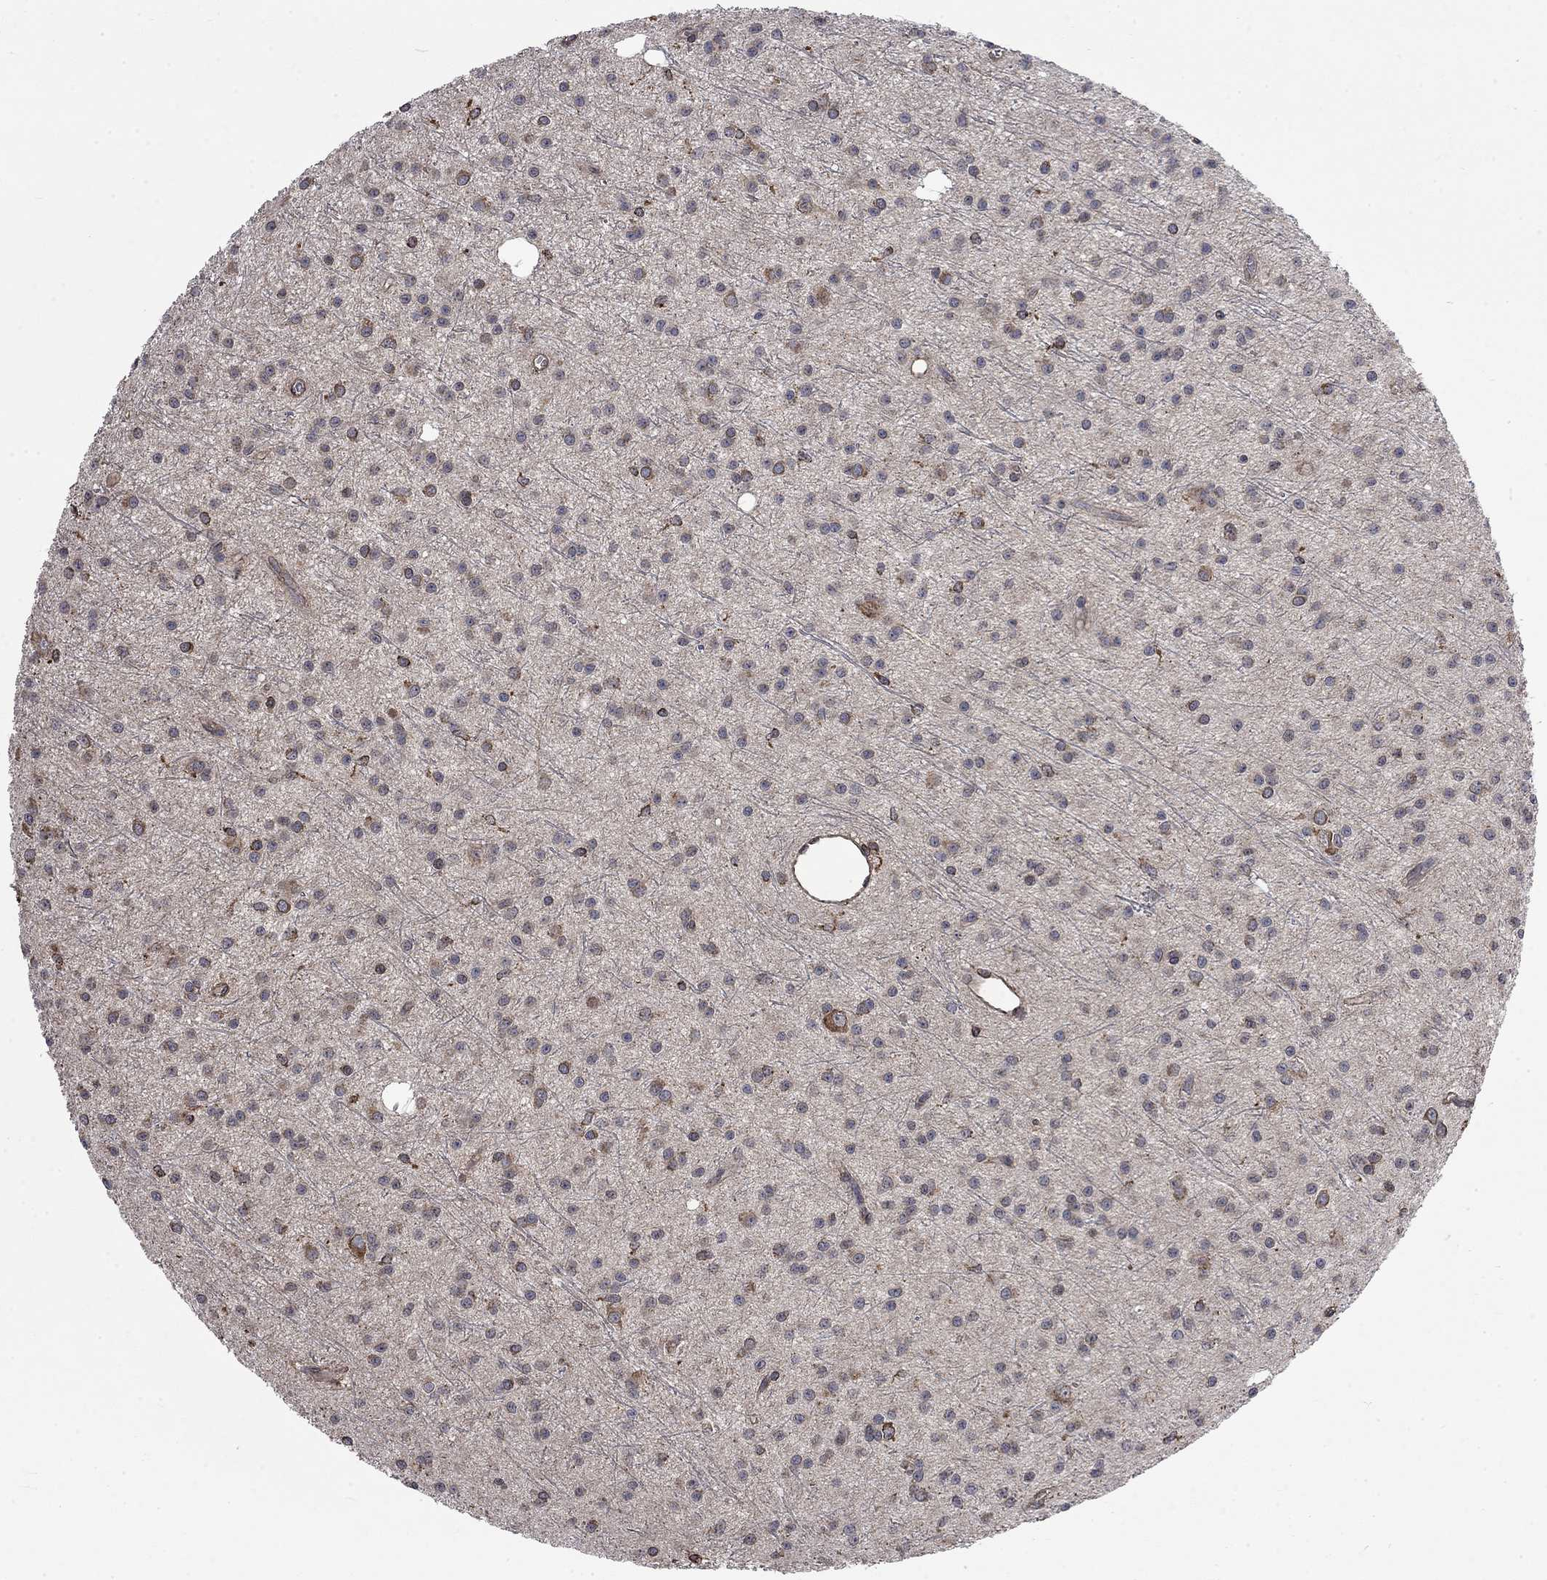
{"staining": {"intensity": "moderate", "quantity": "<25%", "location": "cytoplasmic/membranous"}, "tissue": "glioma", "cell_type": "Tumor cells", "image_type": "cancer", "snomed": [{"axis": "morphology", "description": "Glioma, malignant, Low grade"}, {"axis": "topography", "description": "Brain"}], "caption": "Immunohistochemistry (IHC) (DAB) staining of malignant glioma (low-grade) shows moderate cytoplasmic/membranous protein staining in approximately <25% of tumor cells.", "gene": "ESRRA", "patient": {"sex": "male", "age": 27}}